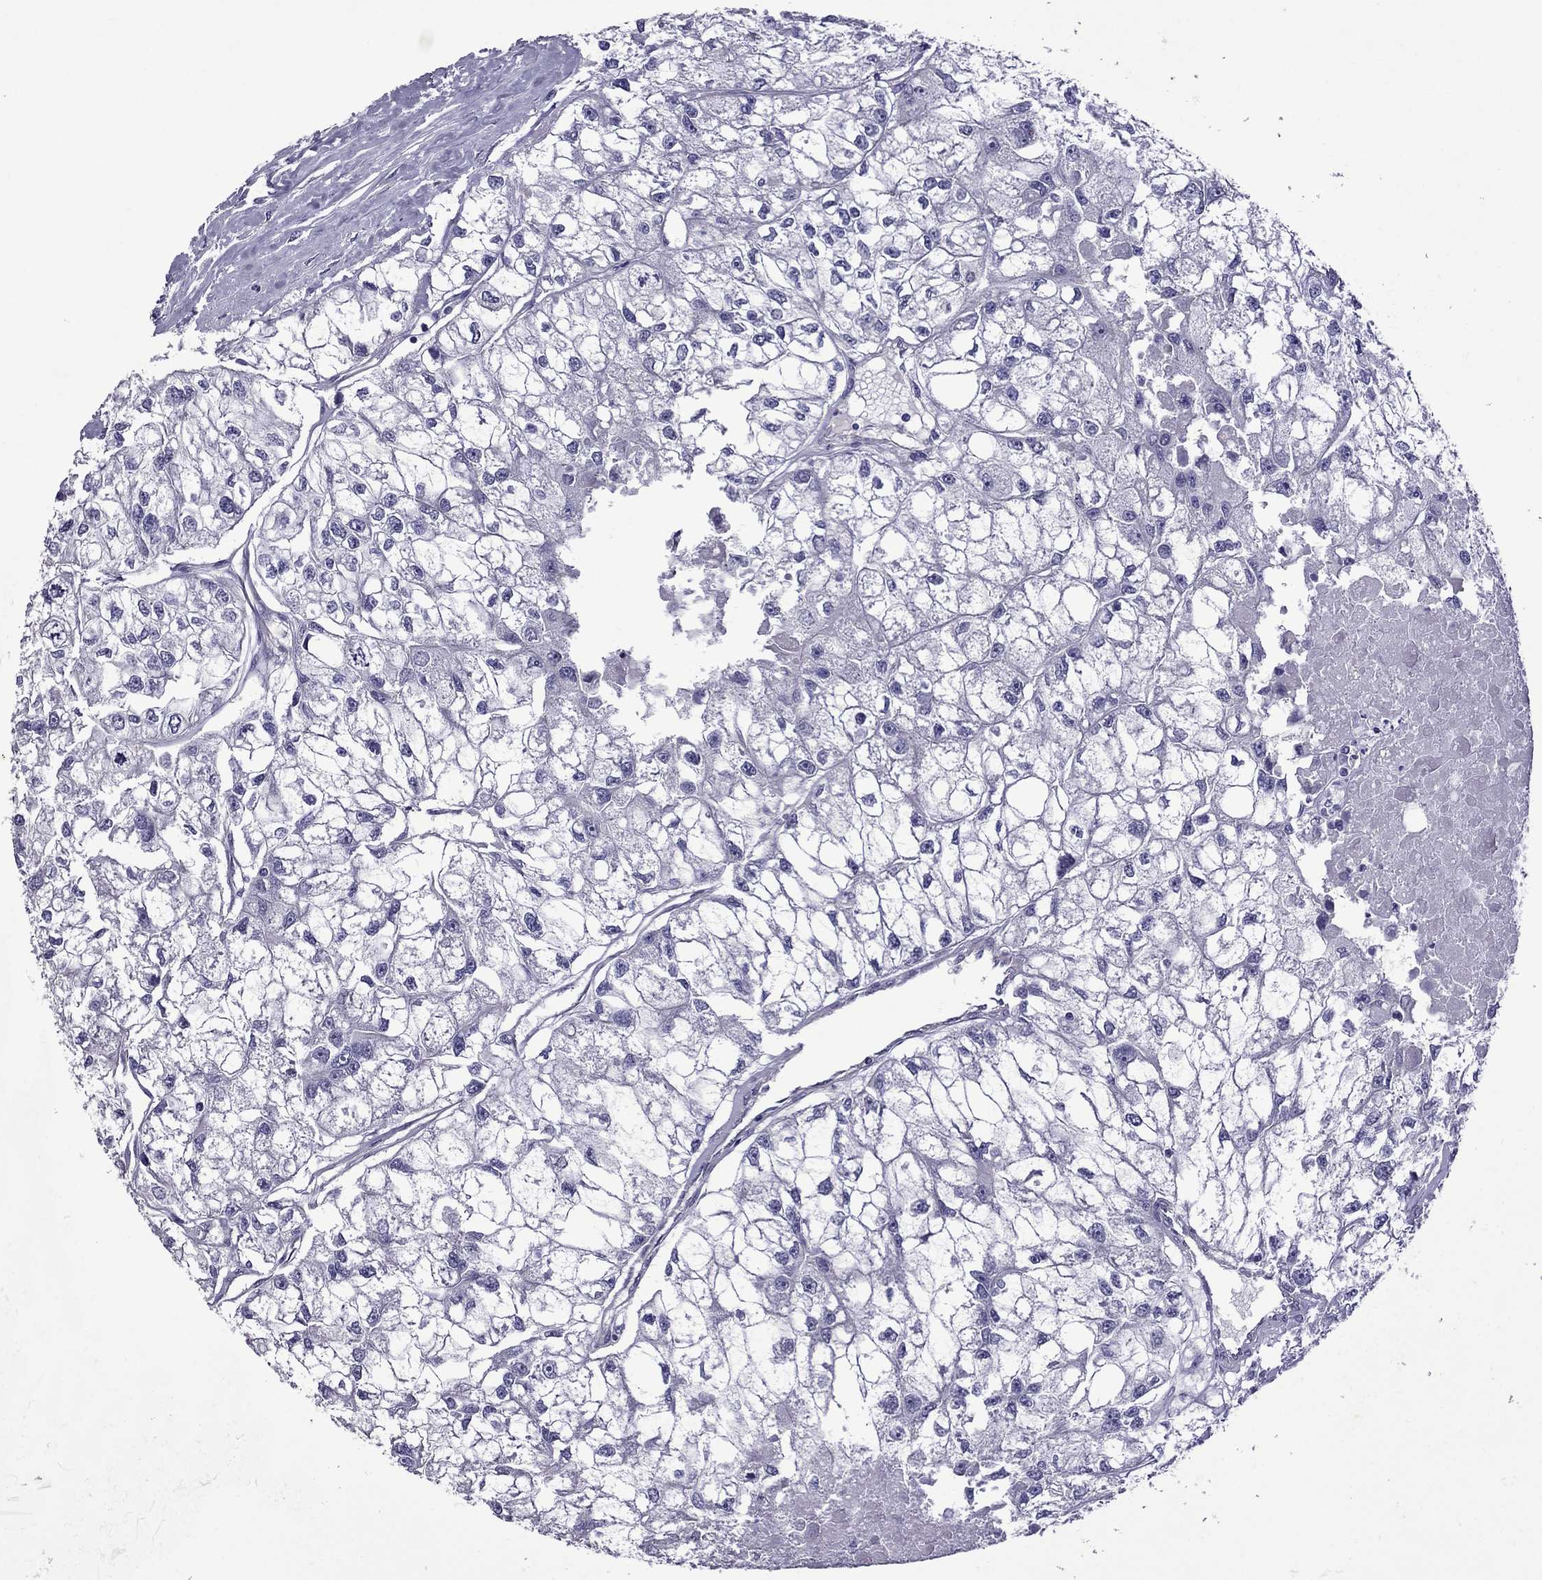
{"staining": {"intensity": "negative", "quantity": "none", "location": "none"}, "tissue": "renal cancer", "cell_type": "Tumor cells", "image_type": "cancer", "snomed": [{"axis": "morphology", "description": "Adenocarcinoma, NOS"}, {"axis": "topography", "description": "Kidney"}], "caption": "This image is of renal cancer (adenocarcinoma) stained with immunohistochemistry (IHC) to label a protein in brown with the nuclei are counter-stained blue. There is no positivity in tumor cells. Nuclei are stained in blue.", "gene": "CHRNA5", "patient": {"sex": "male", "age": 56}}